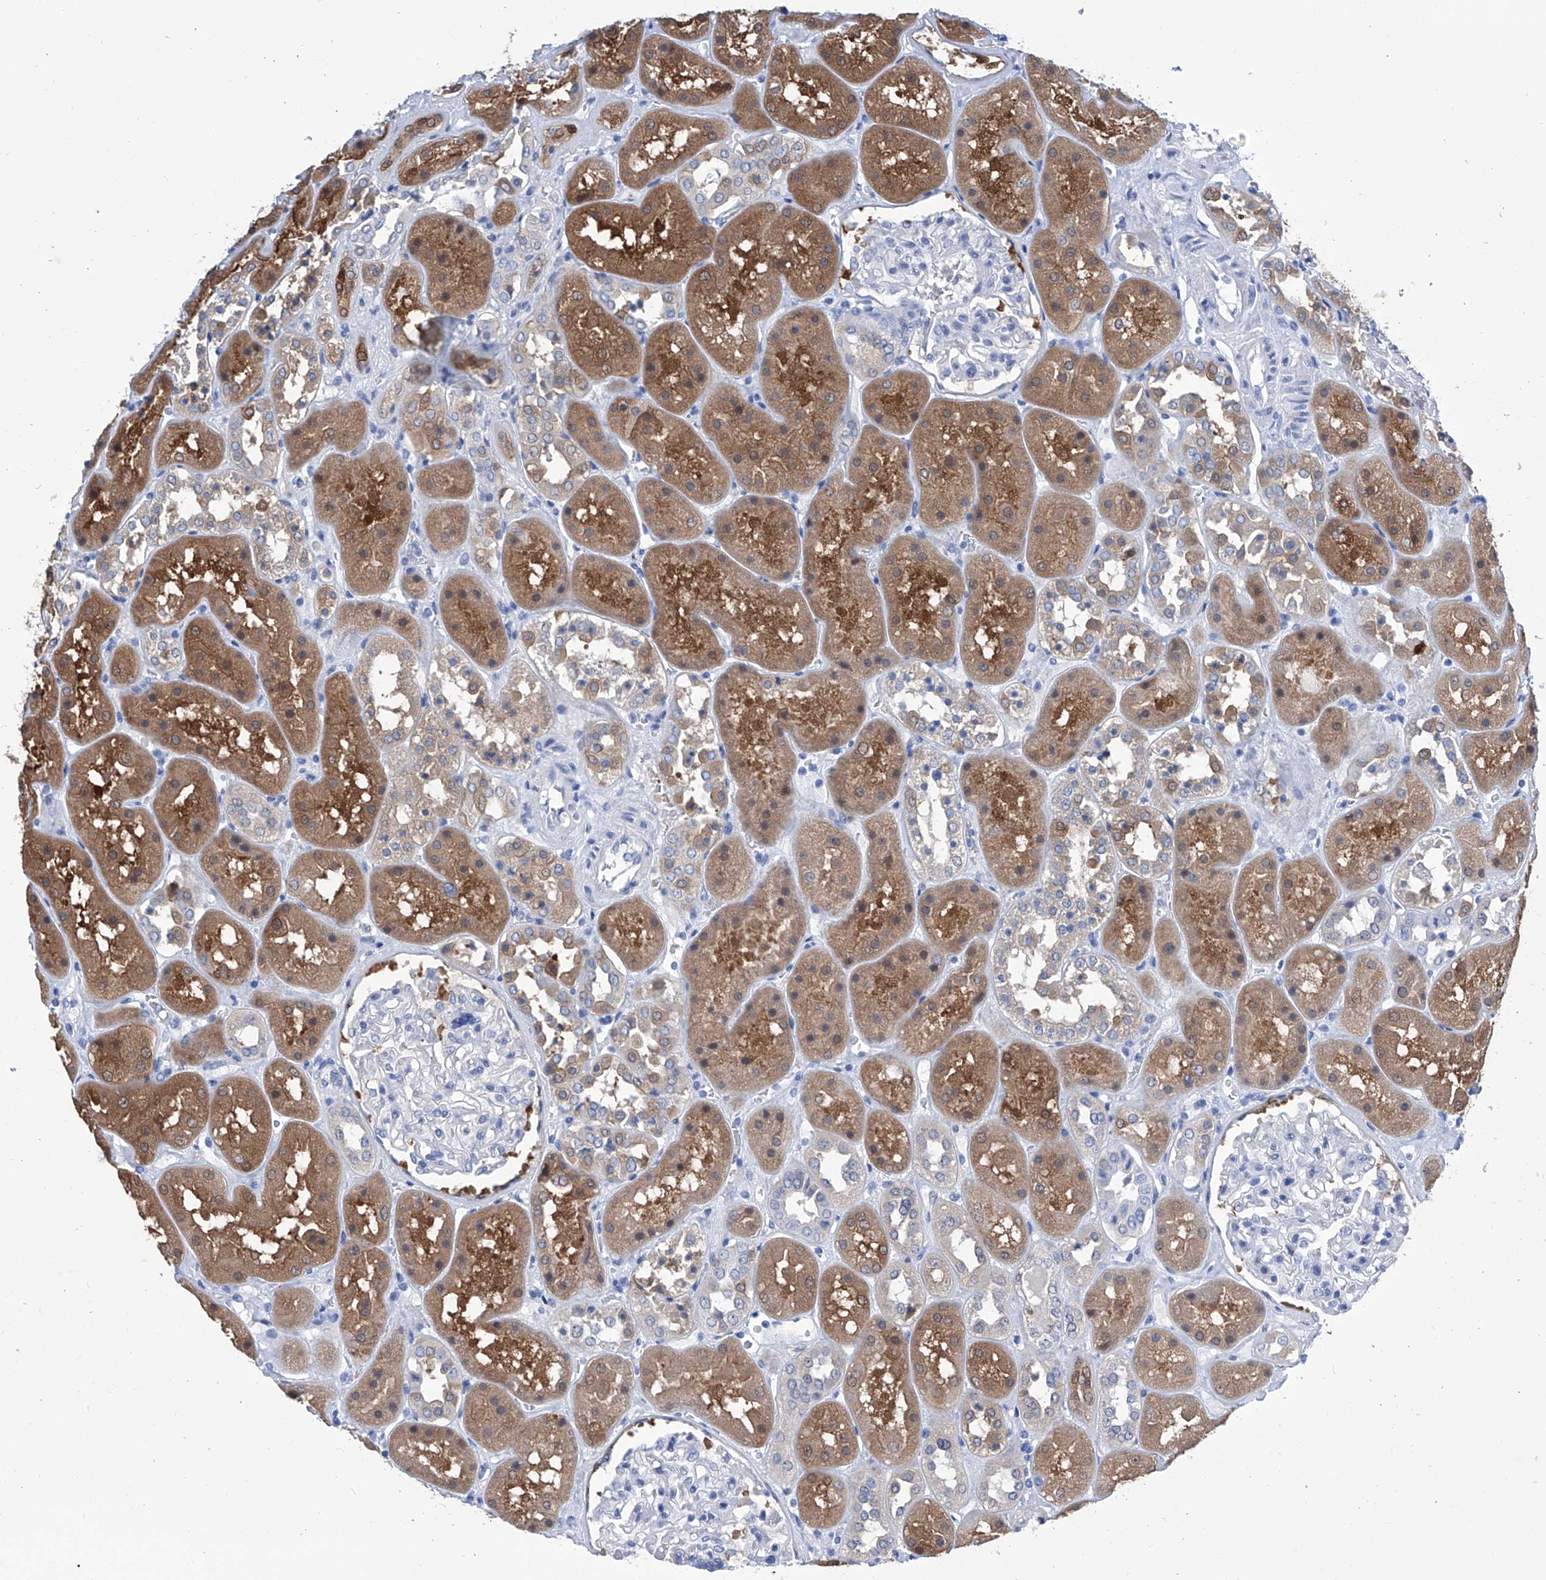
{"staining": {"intensity": "negative", "quantity": "none", "location": "none"}, "tissue": "kidney", "cell_type": "Cells in glomeruli", "image_type": "normal", "snomed": [{"axis": "morphology", "description": "Normal tissue, NOS"}, {"axis": "topography", "description": "Kidney"}], "caption": "The image displays no significant staining in cells in glomeruli of kidney.", "gene": "IMPA2", "patient": {"sex": "male", "age": 70}}